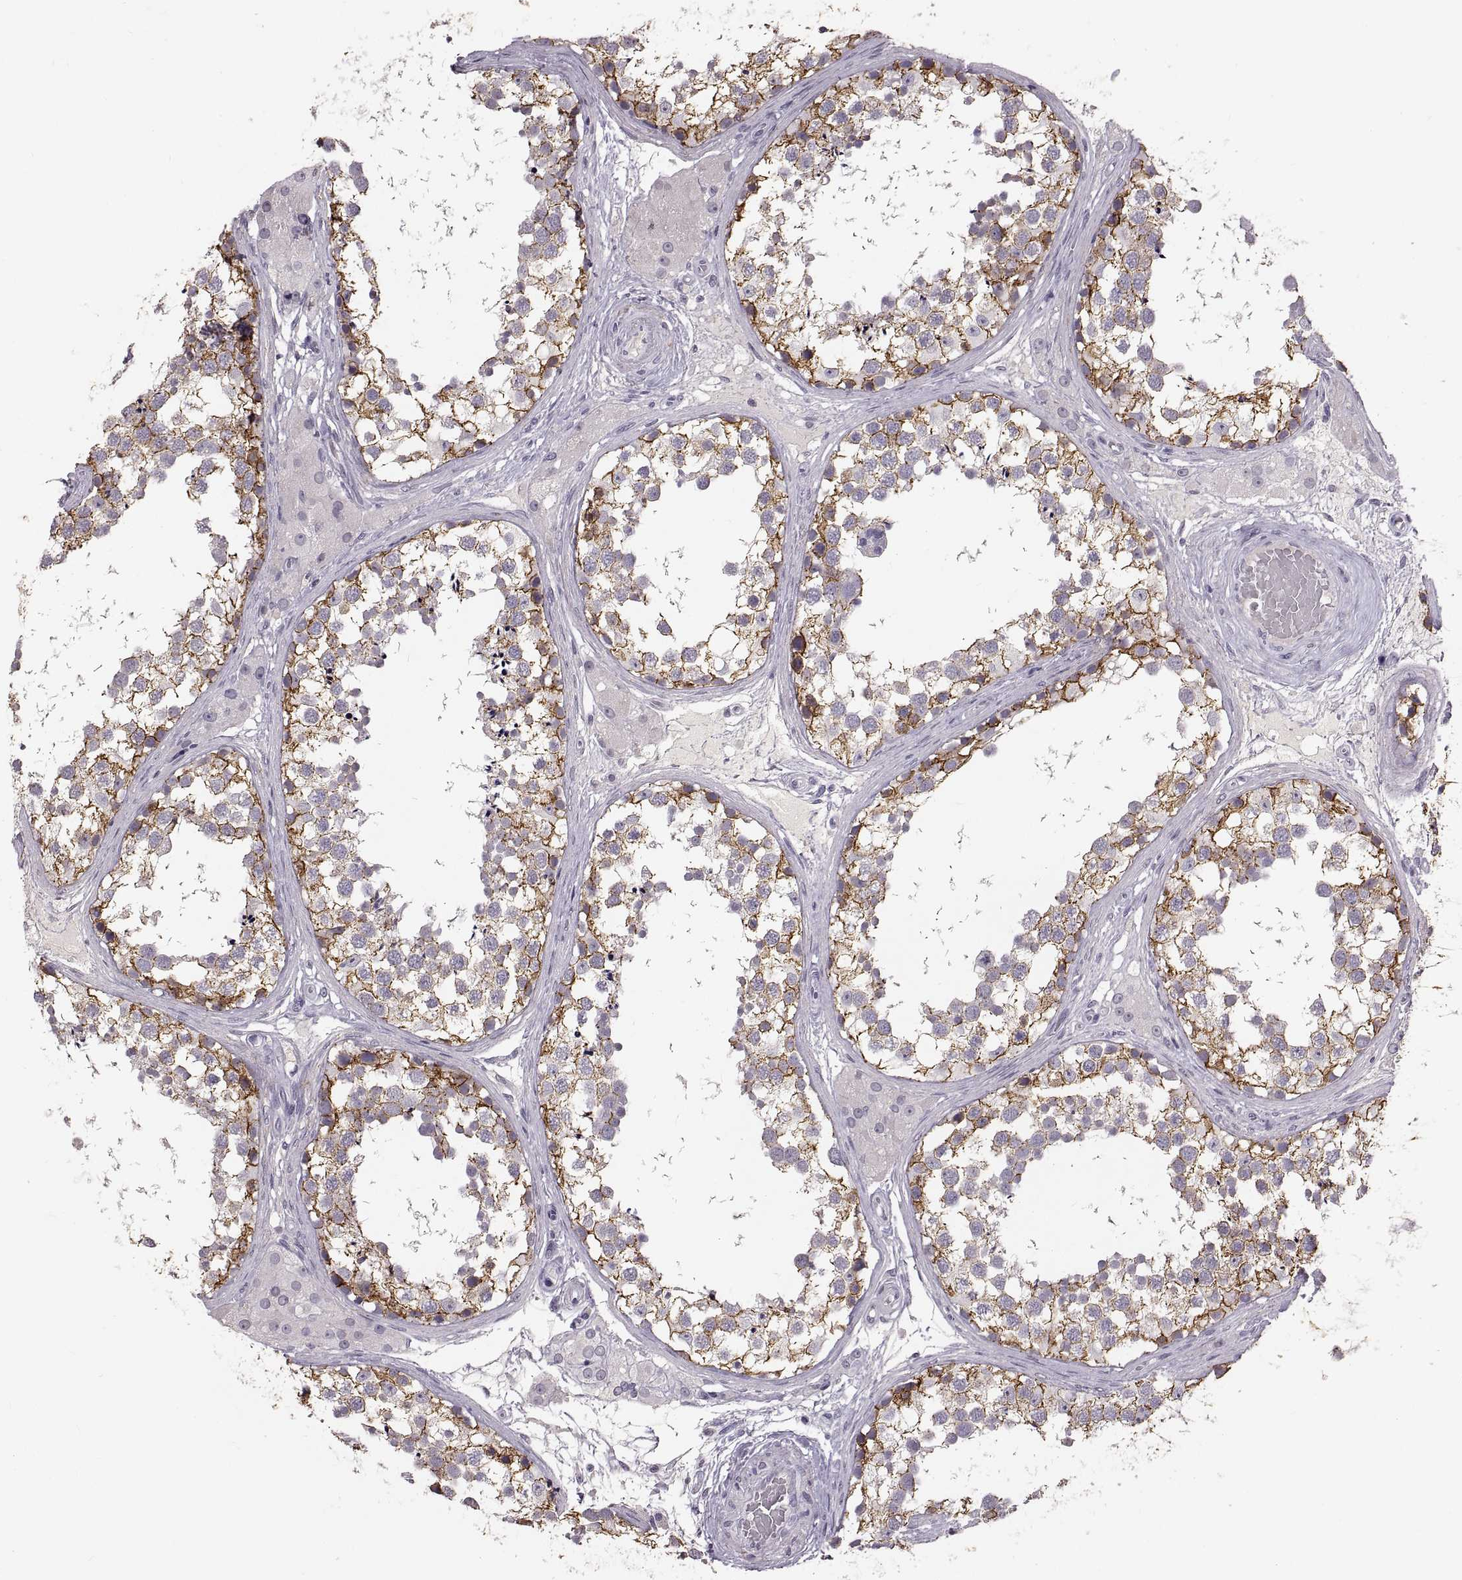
{"staining": {"intensity": "strong", "quantity": ">75%", "location": "cytoplasmic/membranous"}, "tissue": "testis", "cell_type": "Cells in seminiferous ducts", "image_type": "normal", "snomed": [{"axis": "morphology", "description": "Normal tissue, NOS"}, {"axis": "morphology", "description": "Seminoma, NOS"}, {"axis": "topography", "description": "Testis"}], "caption": "The micrograph displays staining of unremarkable testis, revealing strong cytoplasmic/membranous protein expression (brown color) within cells in seminiferous ducts.", "gene": "CDH2", "patient": {"sex": "male", "age": 65}}